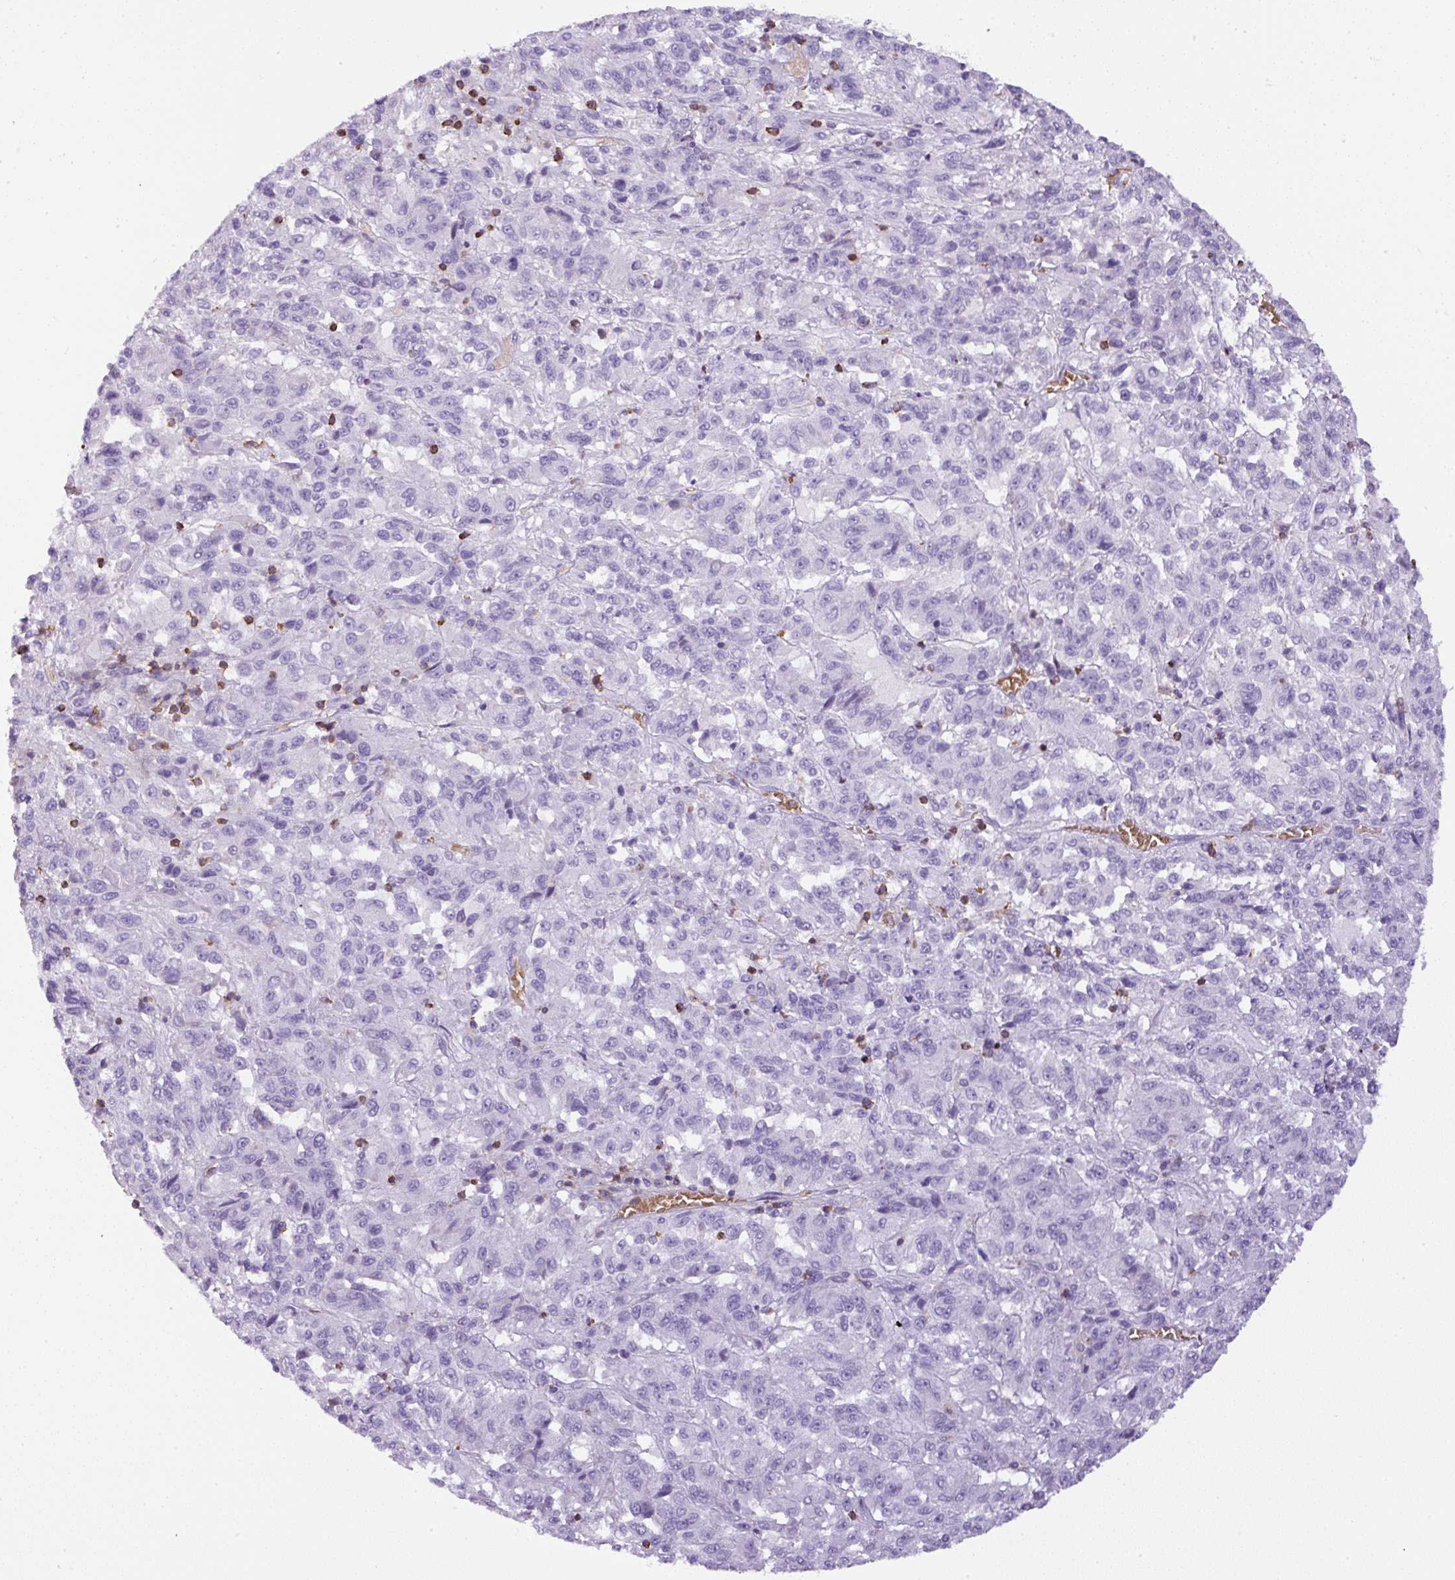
{"staining": {"intensity": "negative", "quantity": "none", "location": "none"}, "tissue": "melanoma", "cell_type": "Tumor cells", "image_type": "cancer", "snomed": [{"axis": "morphology", "description": "Malignant melanoma, Metastatic site"}, {"axis": "topography", "description": "Lung"}], "caption": "Tumor cells show no significant expression in malignant melanoma (metastatic site). The staining was performed using DAB to visualize the protein expression in brown, while the nuclei were stained in blue with hematoxylin (Magnification: 20x).", "gene": "FAM228B", "patient": {"sex": "male", "age": 64}}